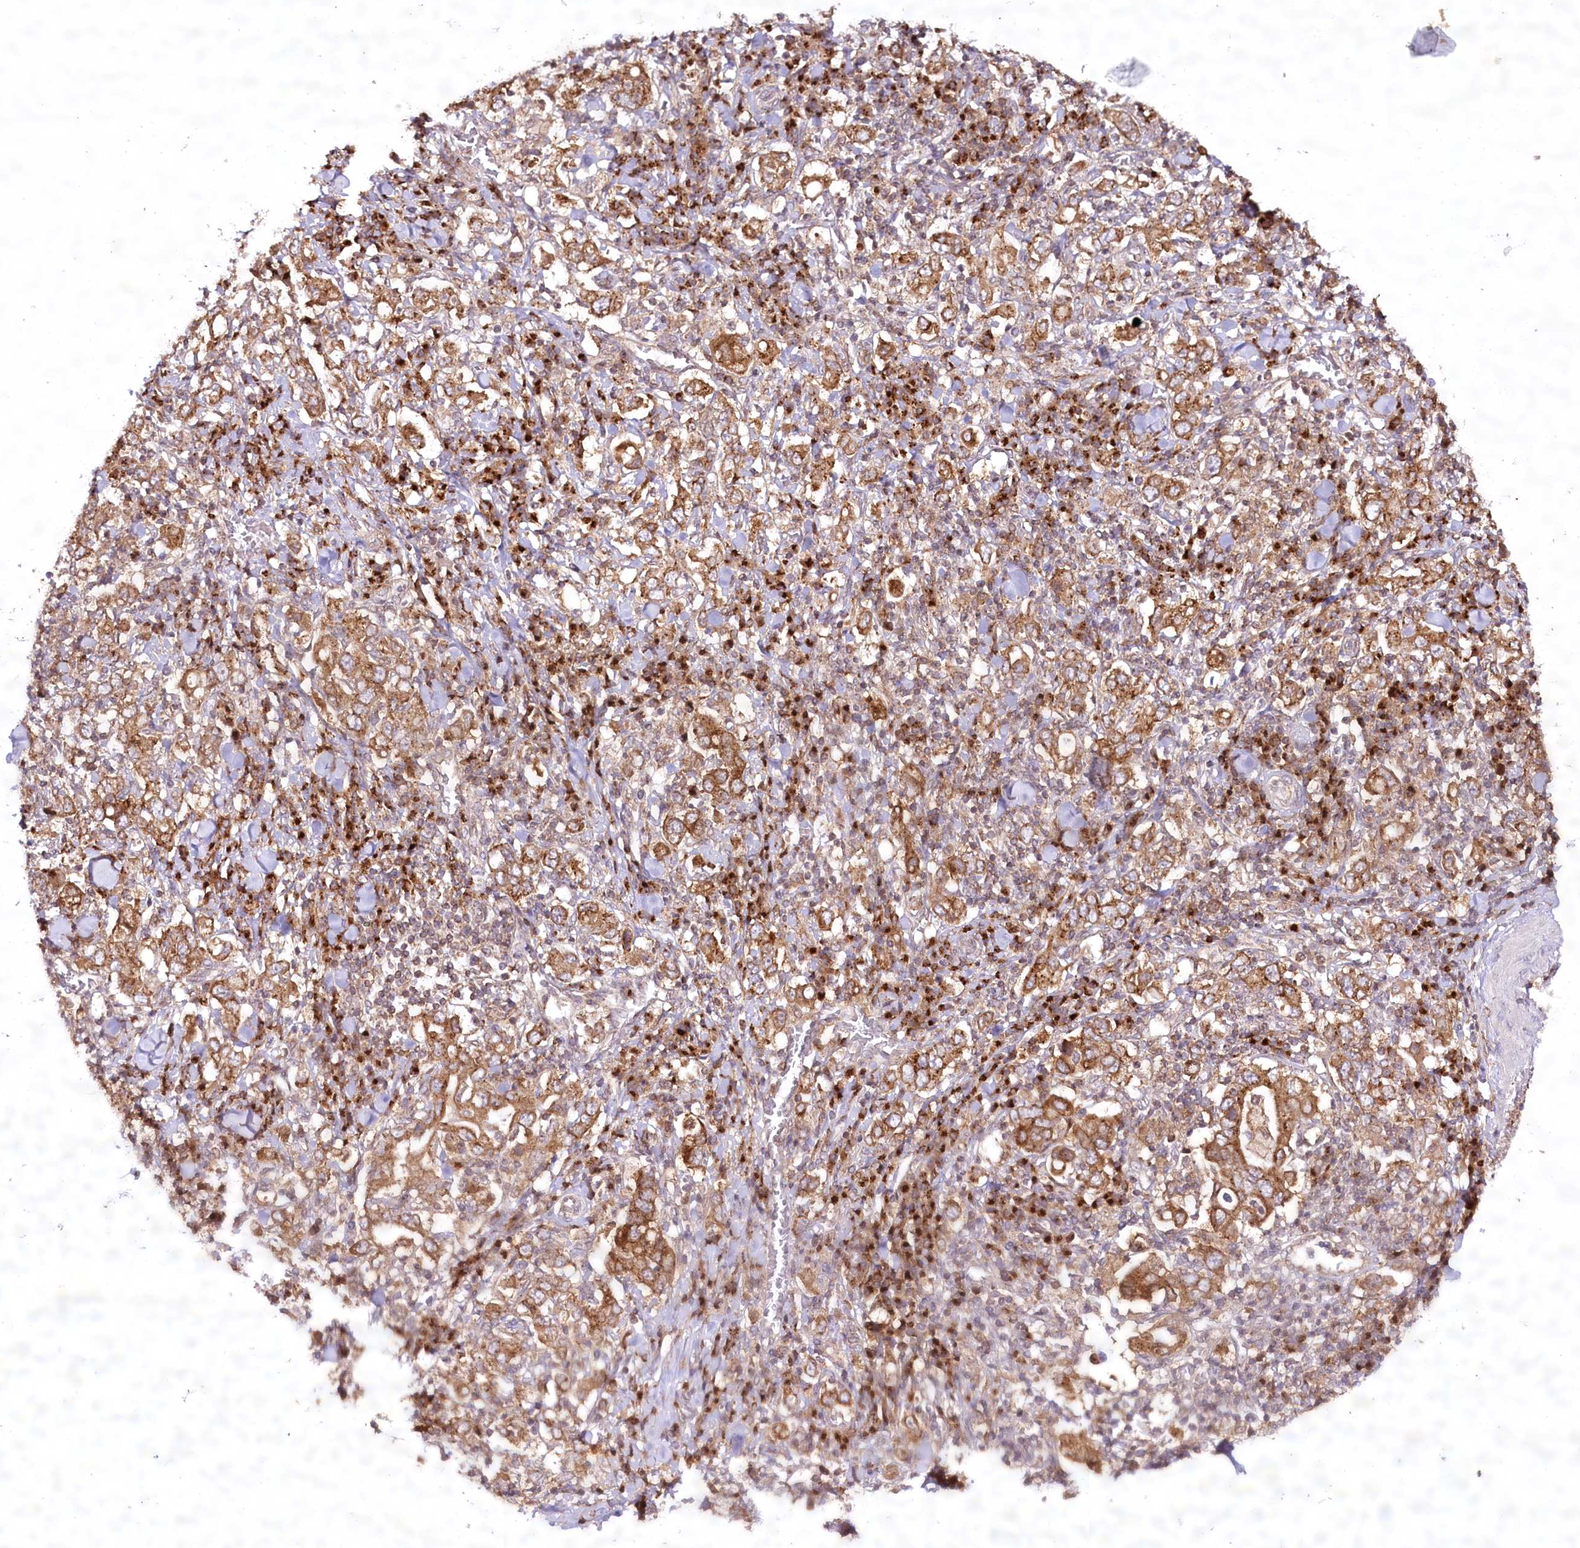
{"staining": {"intensity": "moderate", "quantity": ">75%", "location": "cytoplasmic/membranous"}, "tissue": "stomach cancer", "cell_type": "Tumor cells", "image_type": "cancer", "snomed": [{"axis": "morphology", "description": "Adenocarcinoma, NOS"}, {"axis": "topography", "description": "Stomach, upper"}], "caption": "Stomach cancer tissue displays moderate cytoplasmic/membranous expression in approximately >75% of tumor cells The staining is performed using DAB (3,3'-diaminobenzidine) brown chromogen to label protein expression. The nuclei are counter-stained blue using hematoxylin.", "gene": "COPG1", "patient": {"sex": "male", "age": 62}}